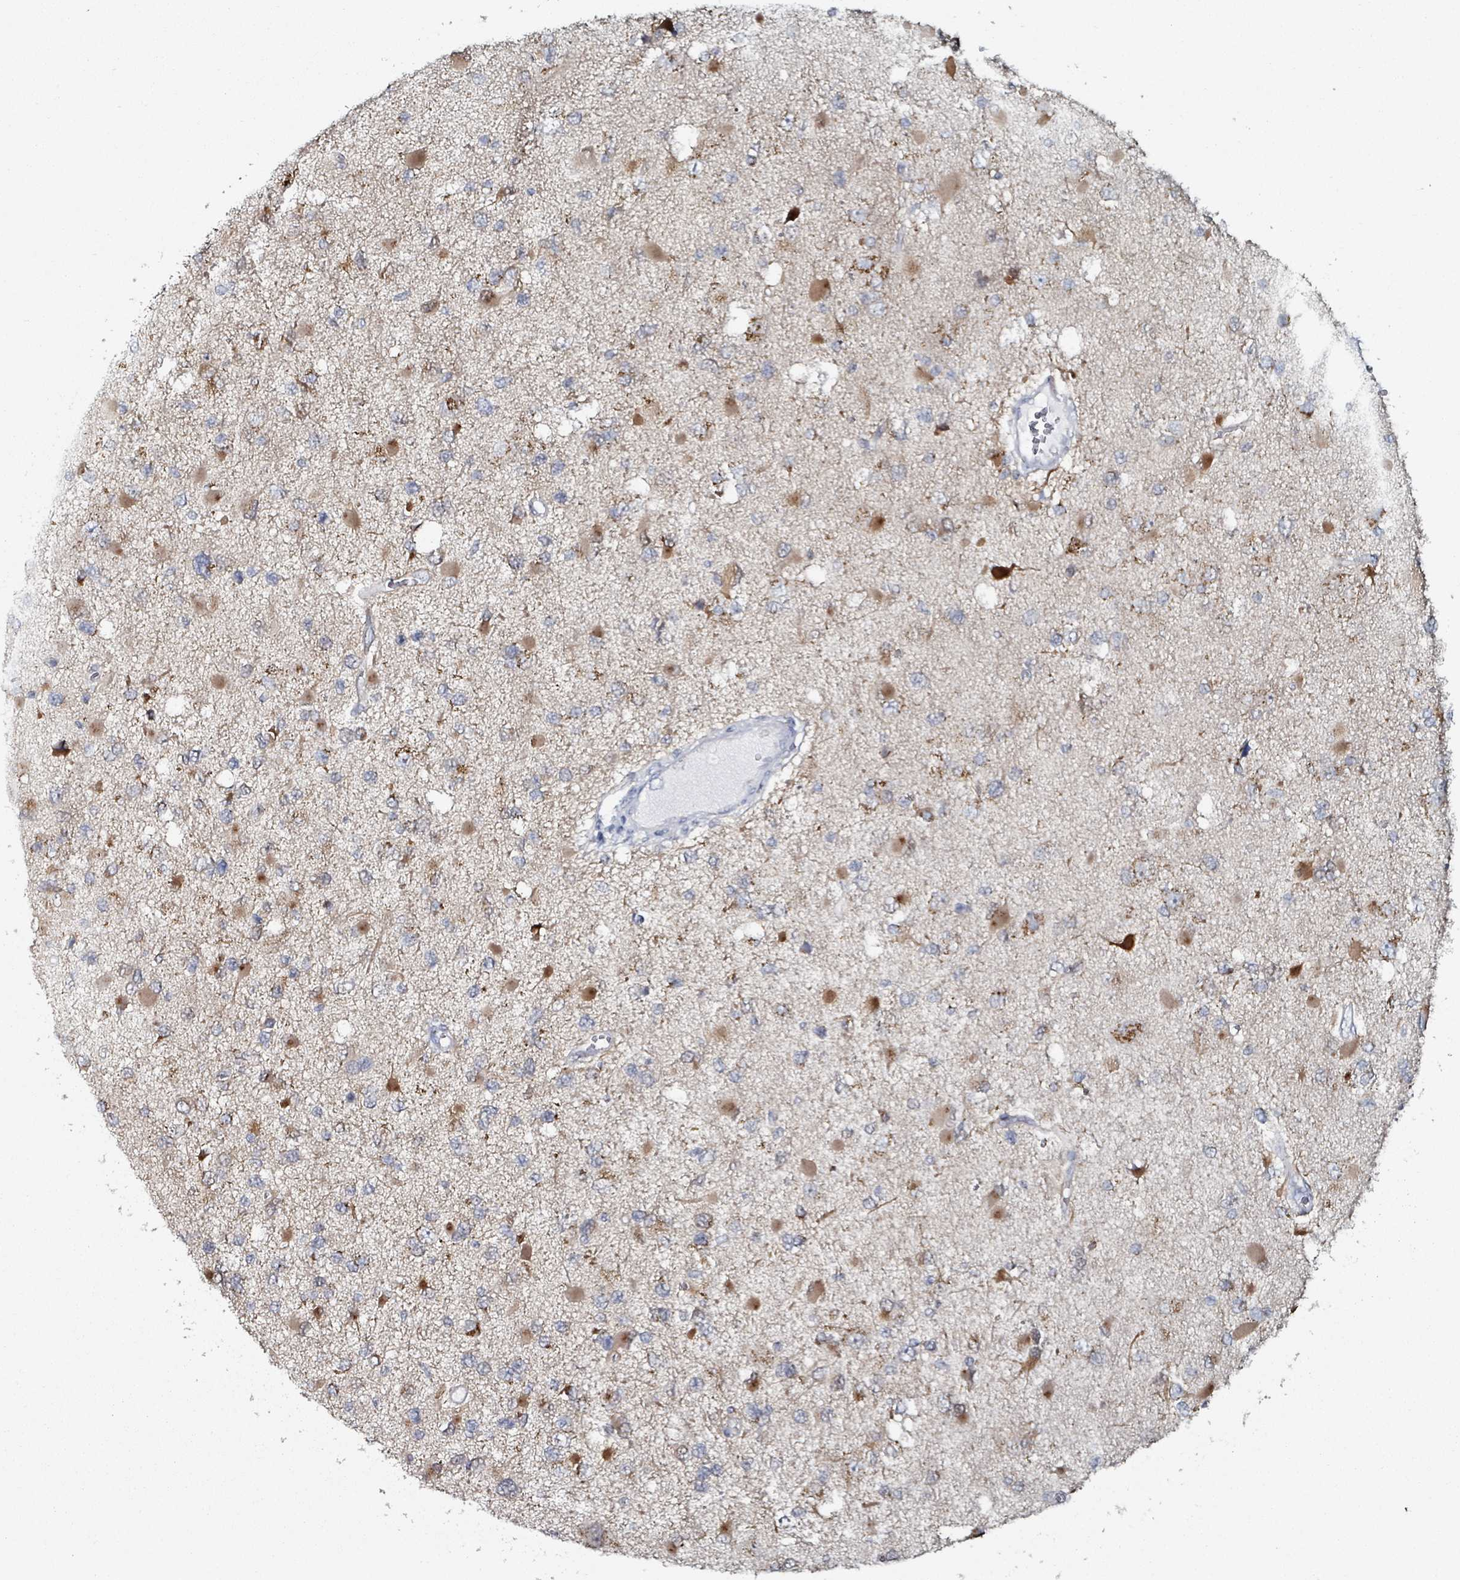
{"staining": {"intensity": "strong", "quantity": "<25%", "location": "cytoplasmic/membranous"}, "tissue": "glioma", "cell_type": "Tumor cells", "image_type": "cancer", "snomed": [{"axis": "morphology", "description": "Glioma, malignant, High grade"}, {"axis": "topography", "description": "Brain"}], "caption": "Immunohistochemical staining of human glioma displays medium levels of strong cytoplasmic/membranous staining in approximately <25% of tumor cells.", "gene": "B3GAT3", "patient": {"sex": "male", "age": 53}}